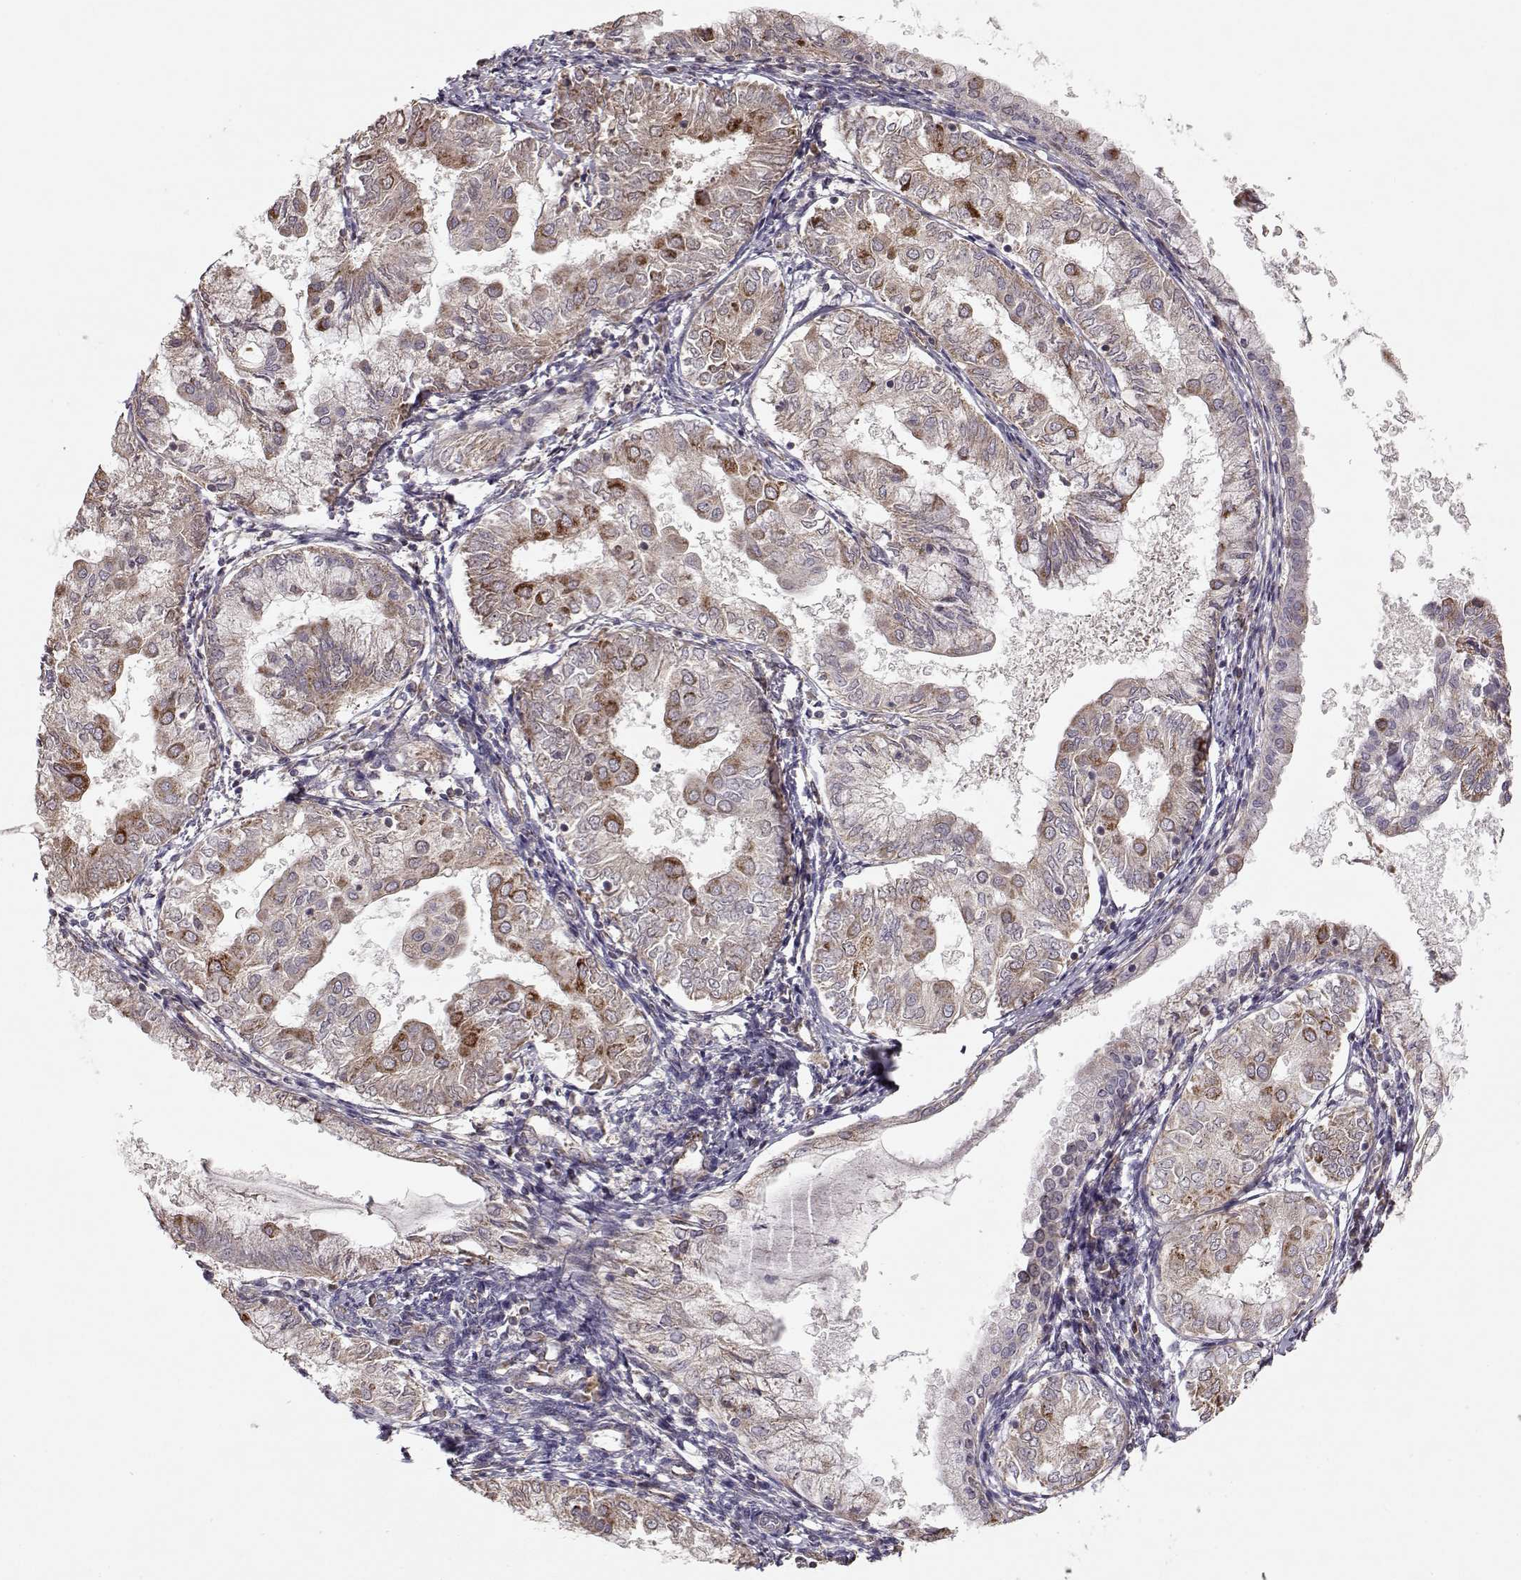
{"staining": {"intensity": "strong", "quantity": "<25%", "location": "cytoplasmic/membranous"}, "tissue": "endometrial cancer", "cell_type": "Tumor cells", "image_type": "cancer", "snomed": [{"axis": "morphology", "description": "Adenocarcinoma, NOS"}, {"axis": "topography", "description": "Endometrium"}], "caption": "Endometrial cancer was stained to show a protein in brown. There is medium levels of strong cytoplasmic/membranous expression in about <25% of tumor cells. (Brightfield microscopy of DAB IHC at high magnification).", "gene": "CMTM3", "patient": {"sex": "female", "age": 68}}